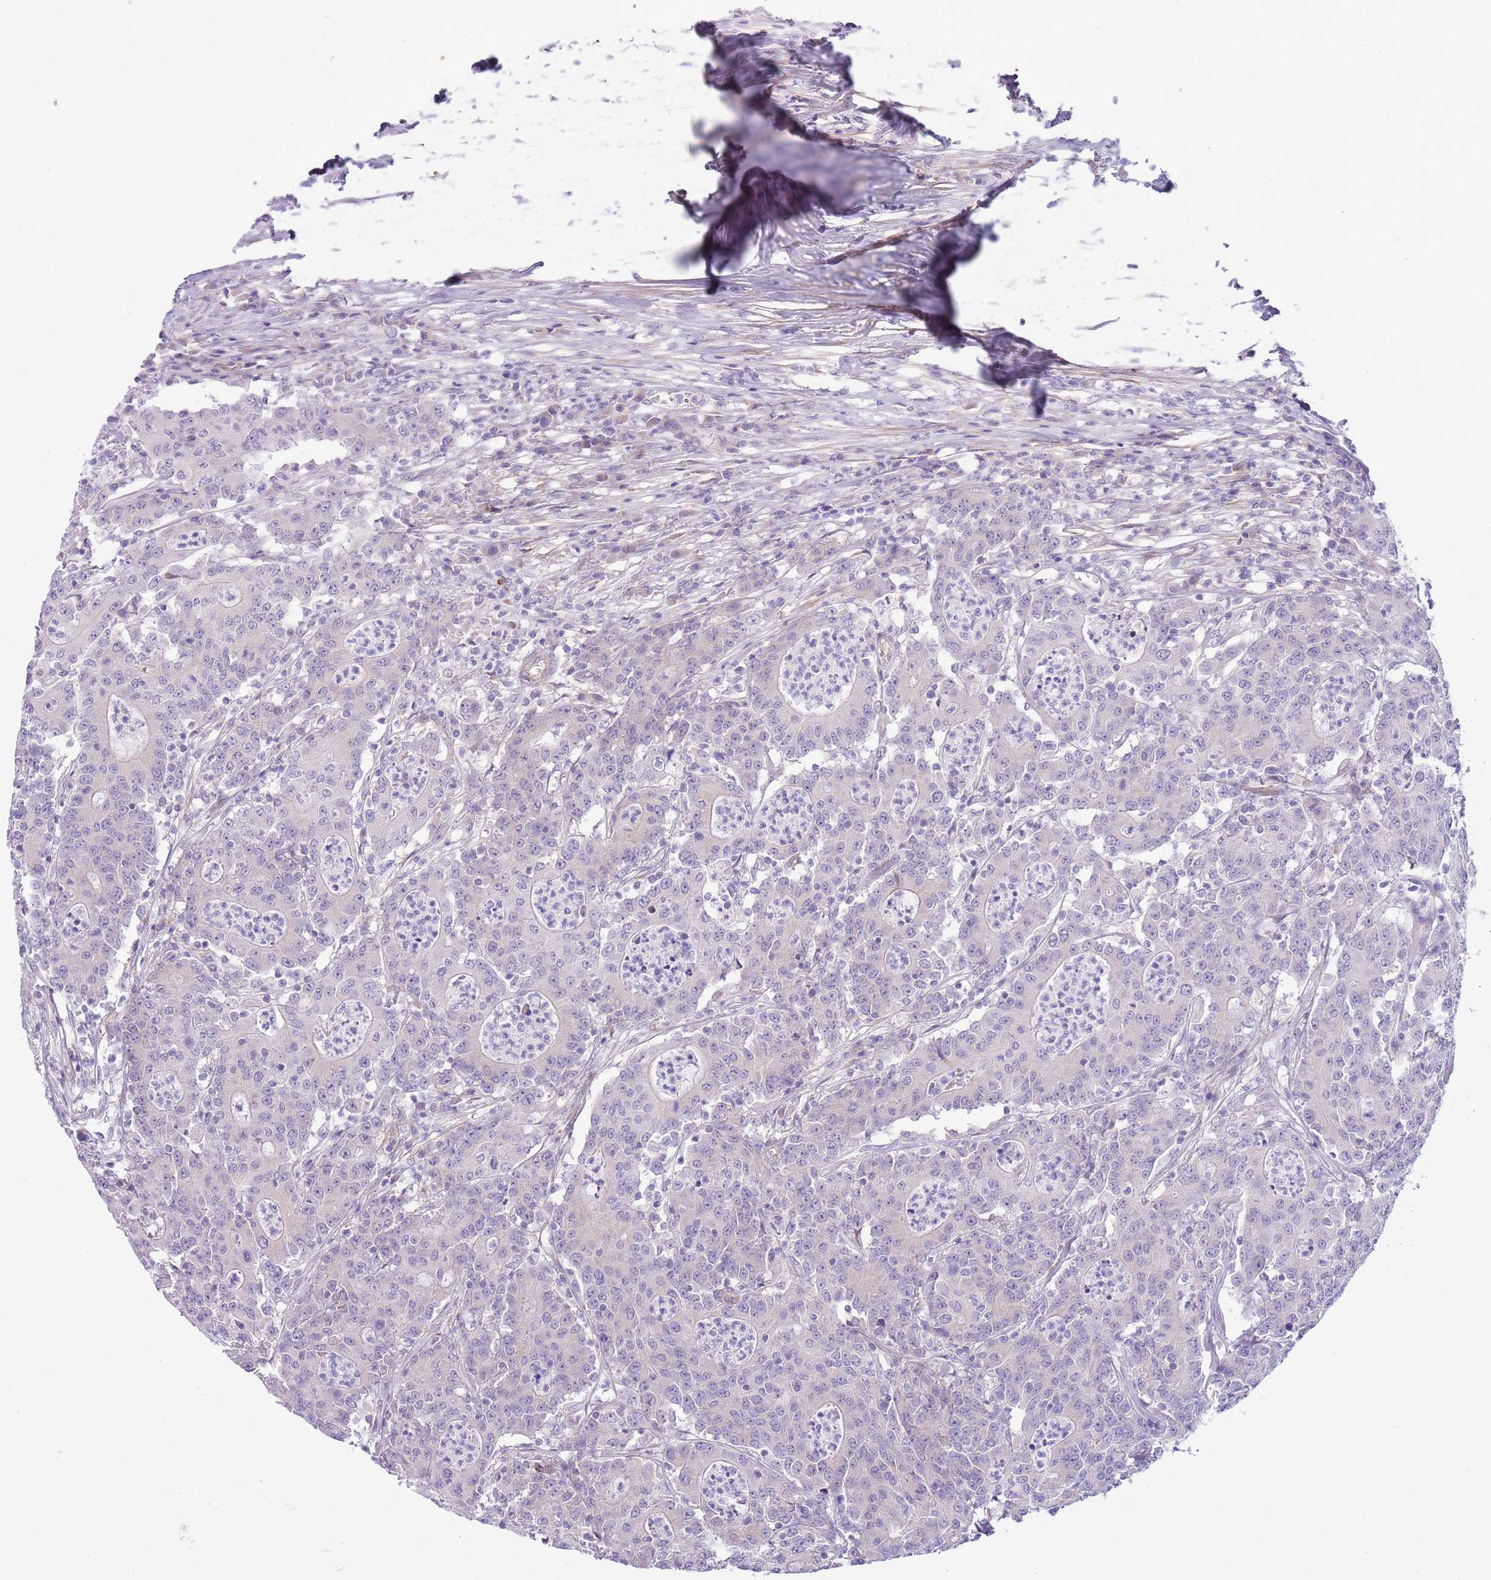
{"staining": {"intensity": "negative", "quantity": "none", "location": "none"}, "tissue": "colorectal cancer", "cell_type": "Tumor cells", "image_type": "cancer", "snomed": [{"axis": "morphology", "description": "Adenocarcinoma, NOS"}, {"axis": "topography", "description": "Colon"}], "caption": "This micrograph is of colorectal cancer (adenocarcinoma) stained with immunohistochemistry to label a protein in brown with the nuclei are counter-stained blue. There is no expression in tumor cells. (Stains: DAB (3,3'-diaminobenzidine) immunohistochemistry with hematoxylin counter stain, Microscopy: brightfield microscopy at high magnification).", "gene": "ZC4H2", "patient": {"sex": "male", "age": 83}}